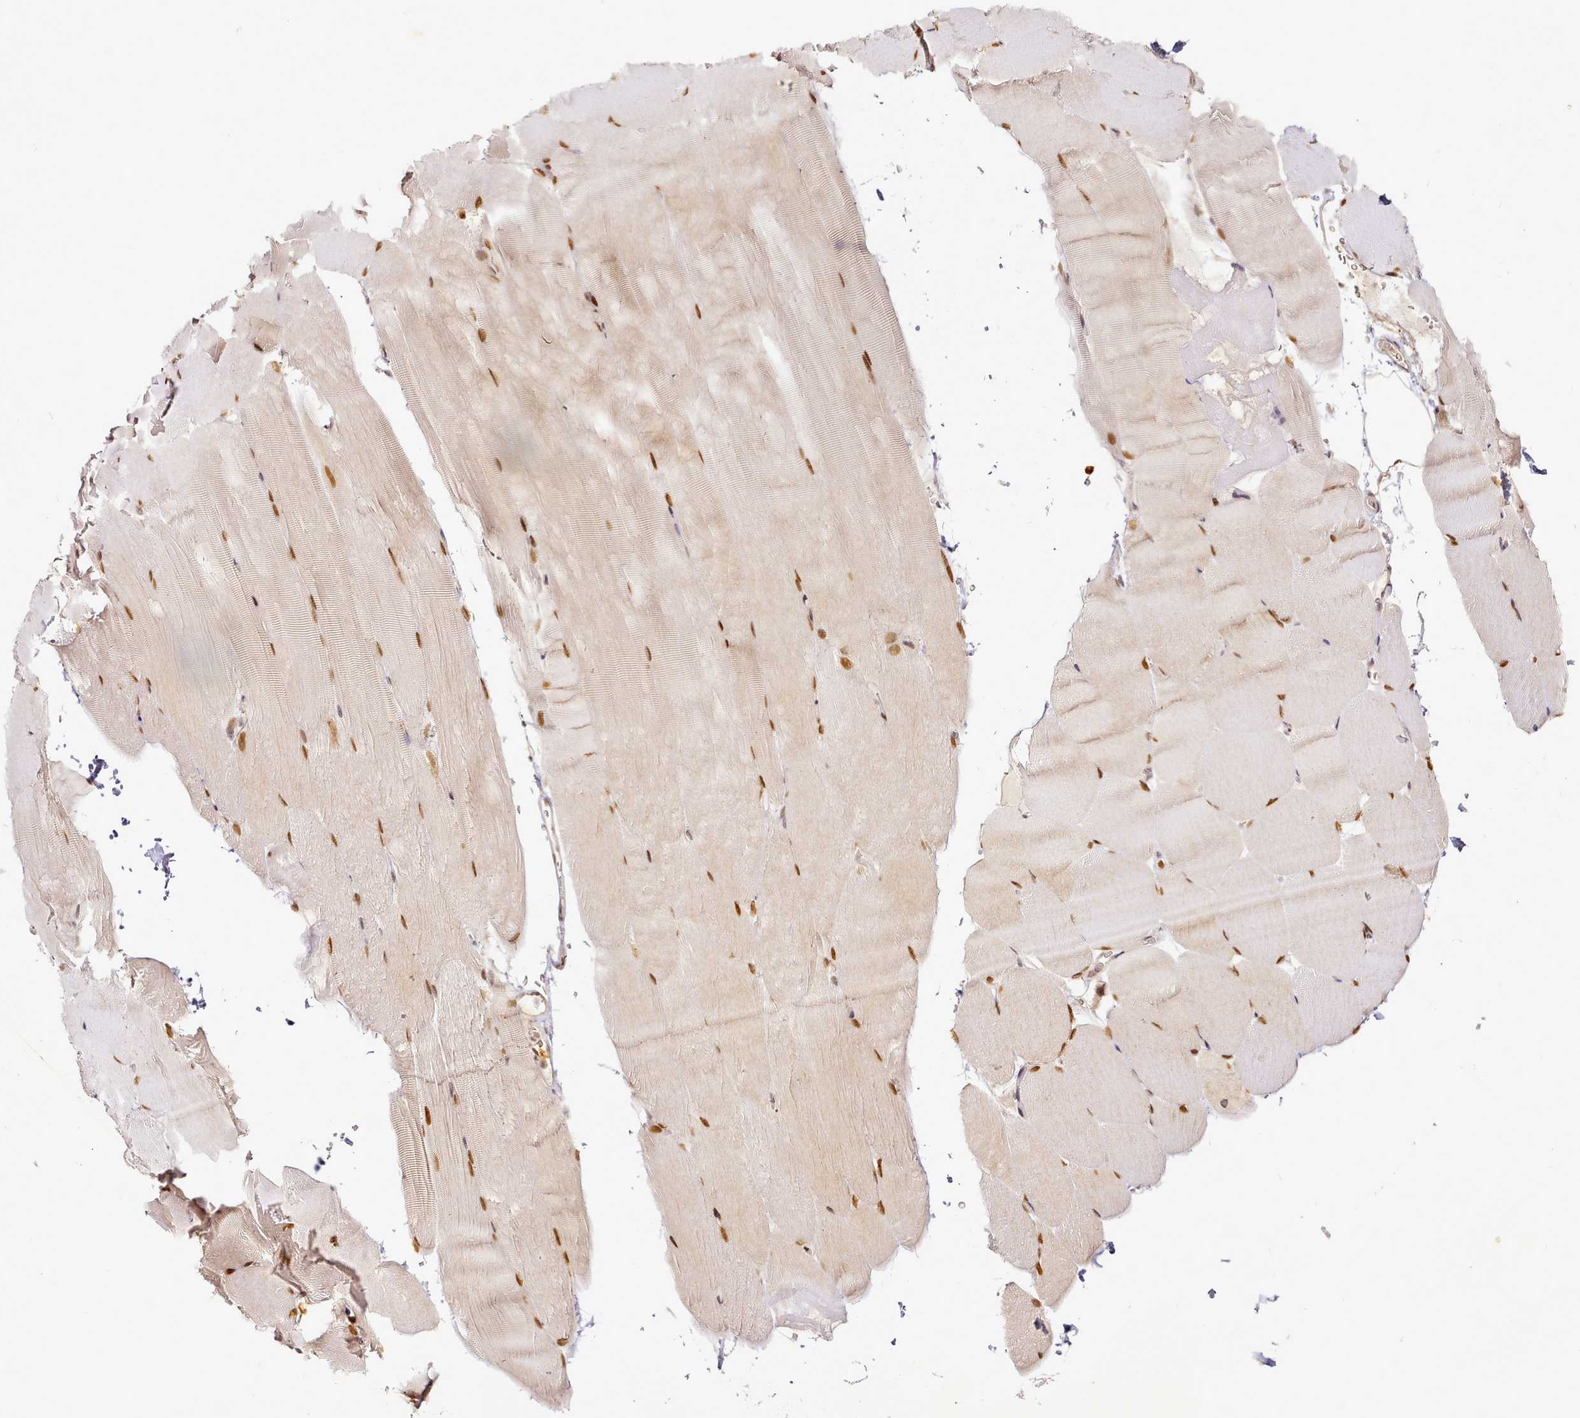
{"staining": {"intensity": "strong", "quantity": ">75%", "location": "nuclear"}, "tissue": "skeletal muscle", "cell_type": "Myocytes", "image_type": "normal", "snomed": [{"axis": "morphology", "description": "Normal tissue, NOS"}, {"axis": "topography", "description": "Skeletal muscle"}, {"axis": "topography", "description": "Parathyroid gland"}], "caption": "Skeletal muscle stained for a protein (brown) exhibits strong nuclear positive staining in about >75% of myocytes.", "gene": "SYT15B", "patient": {"sex": "female", "age": 37}}